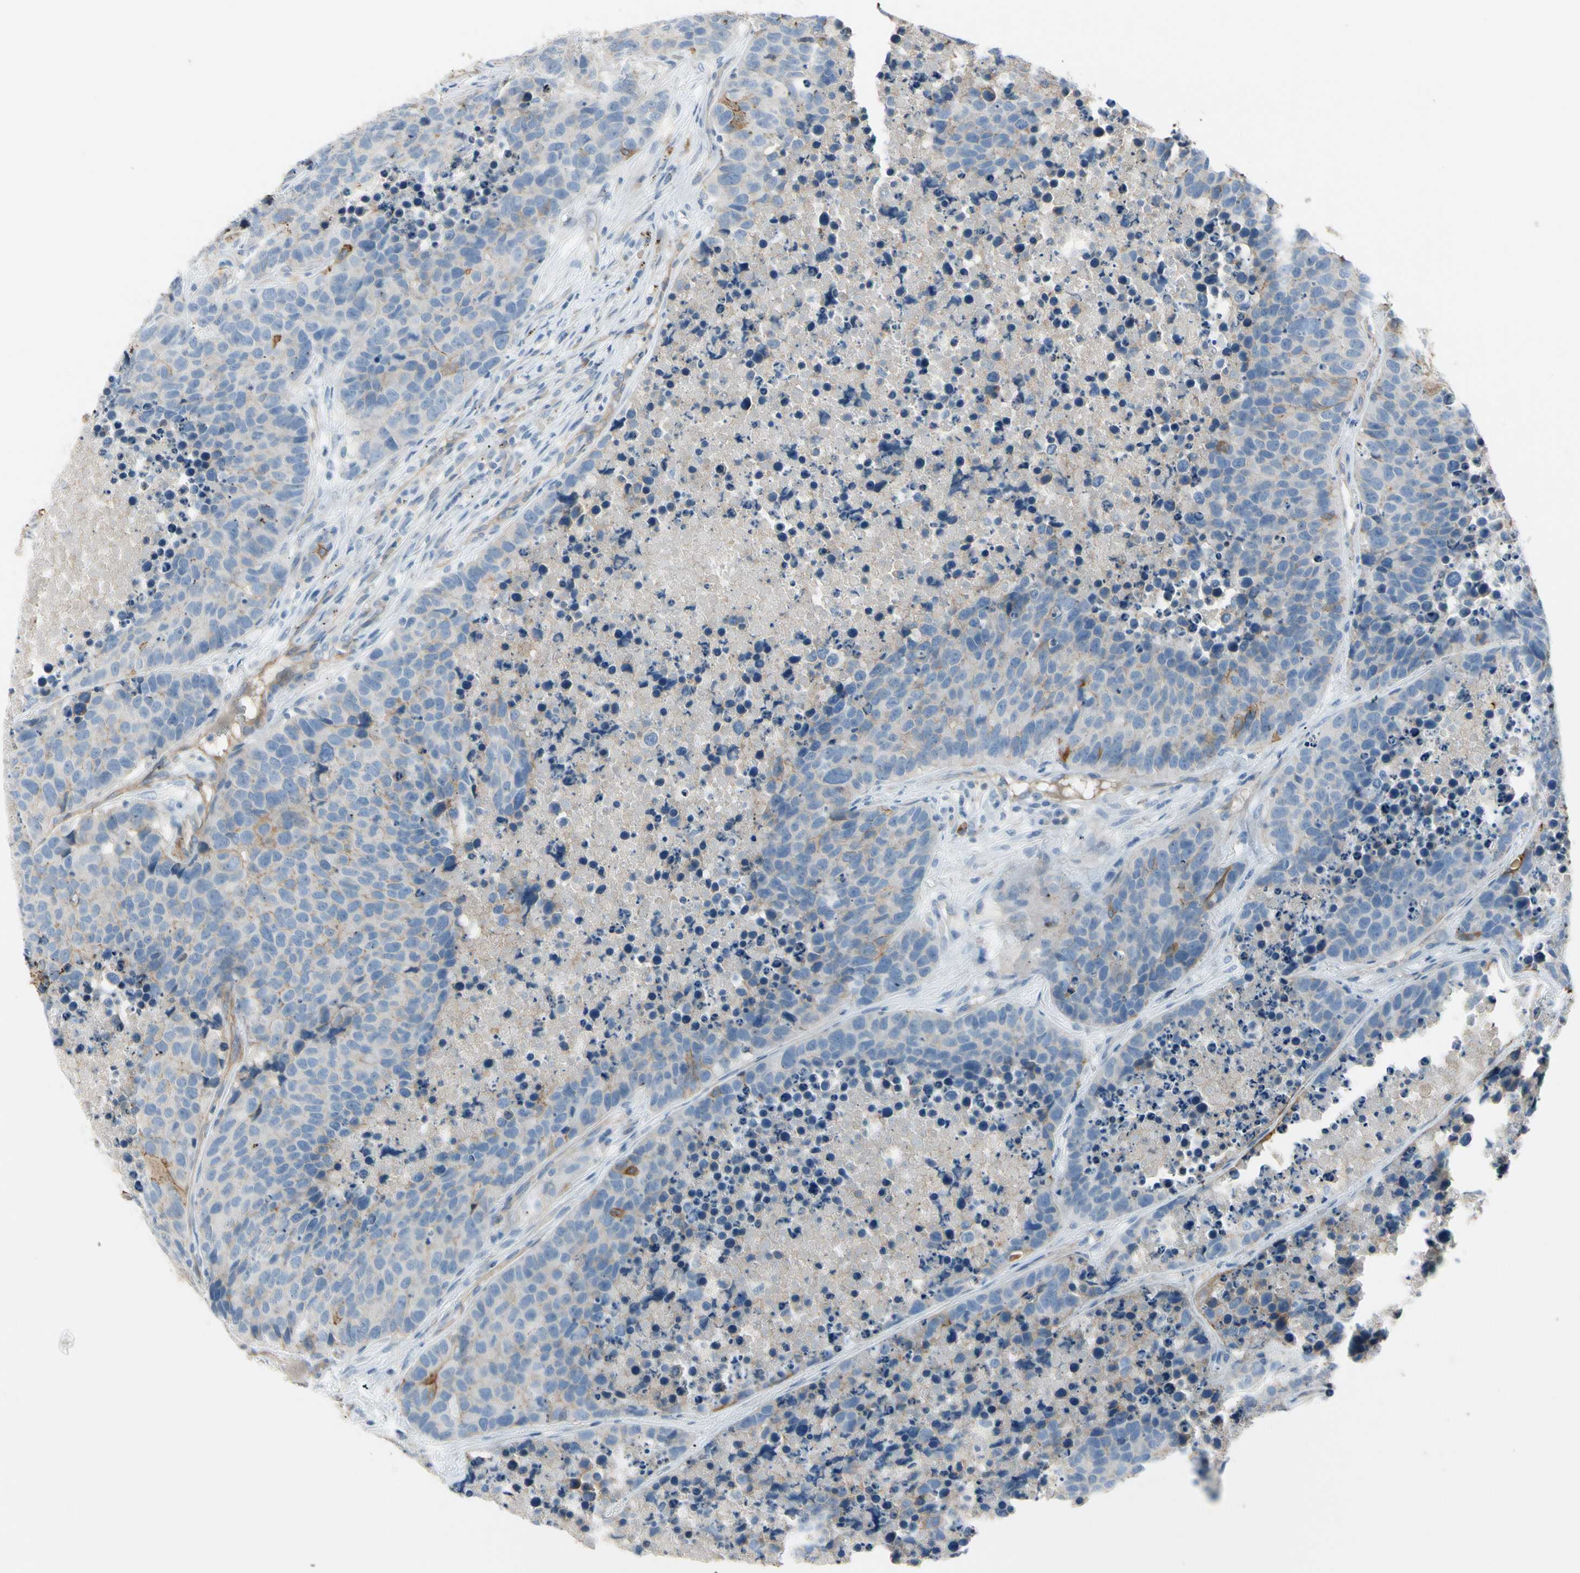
{"staining": {"intensity": "weak", "quantity": "25%-75%", "location": "cytoplasmic/membranous"}, "tissue": "carcinoid", "cell_type": "Tumor cells", "image_type": "cancer", "snomed": [{"axis": "morphology", "description": "Carcinoid, malignant, NOS"}, {"axis": "topography", "description": "Lung"}], "caption": "Tumor cells show low levels of weak cytoplasmic/membranous positivity in about 25%-75% of cells in human carcinoid.", "gene": "ITGA3", "patient": {"sex": "male", "age": 60}}